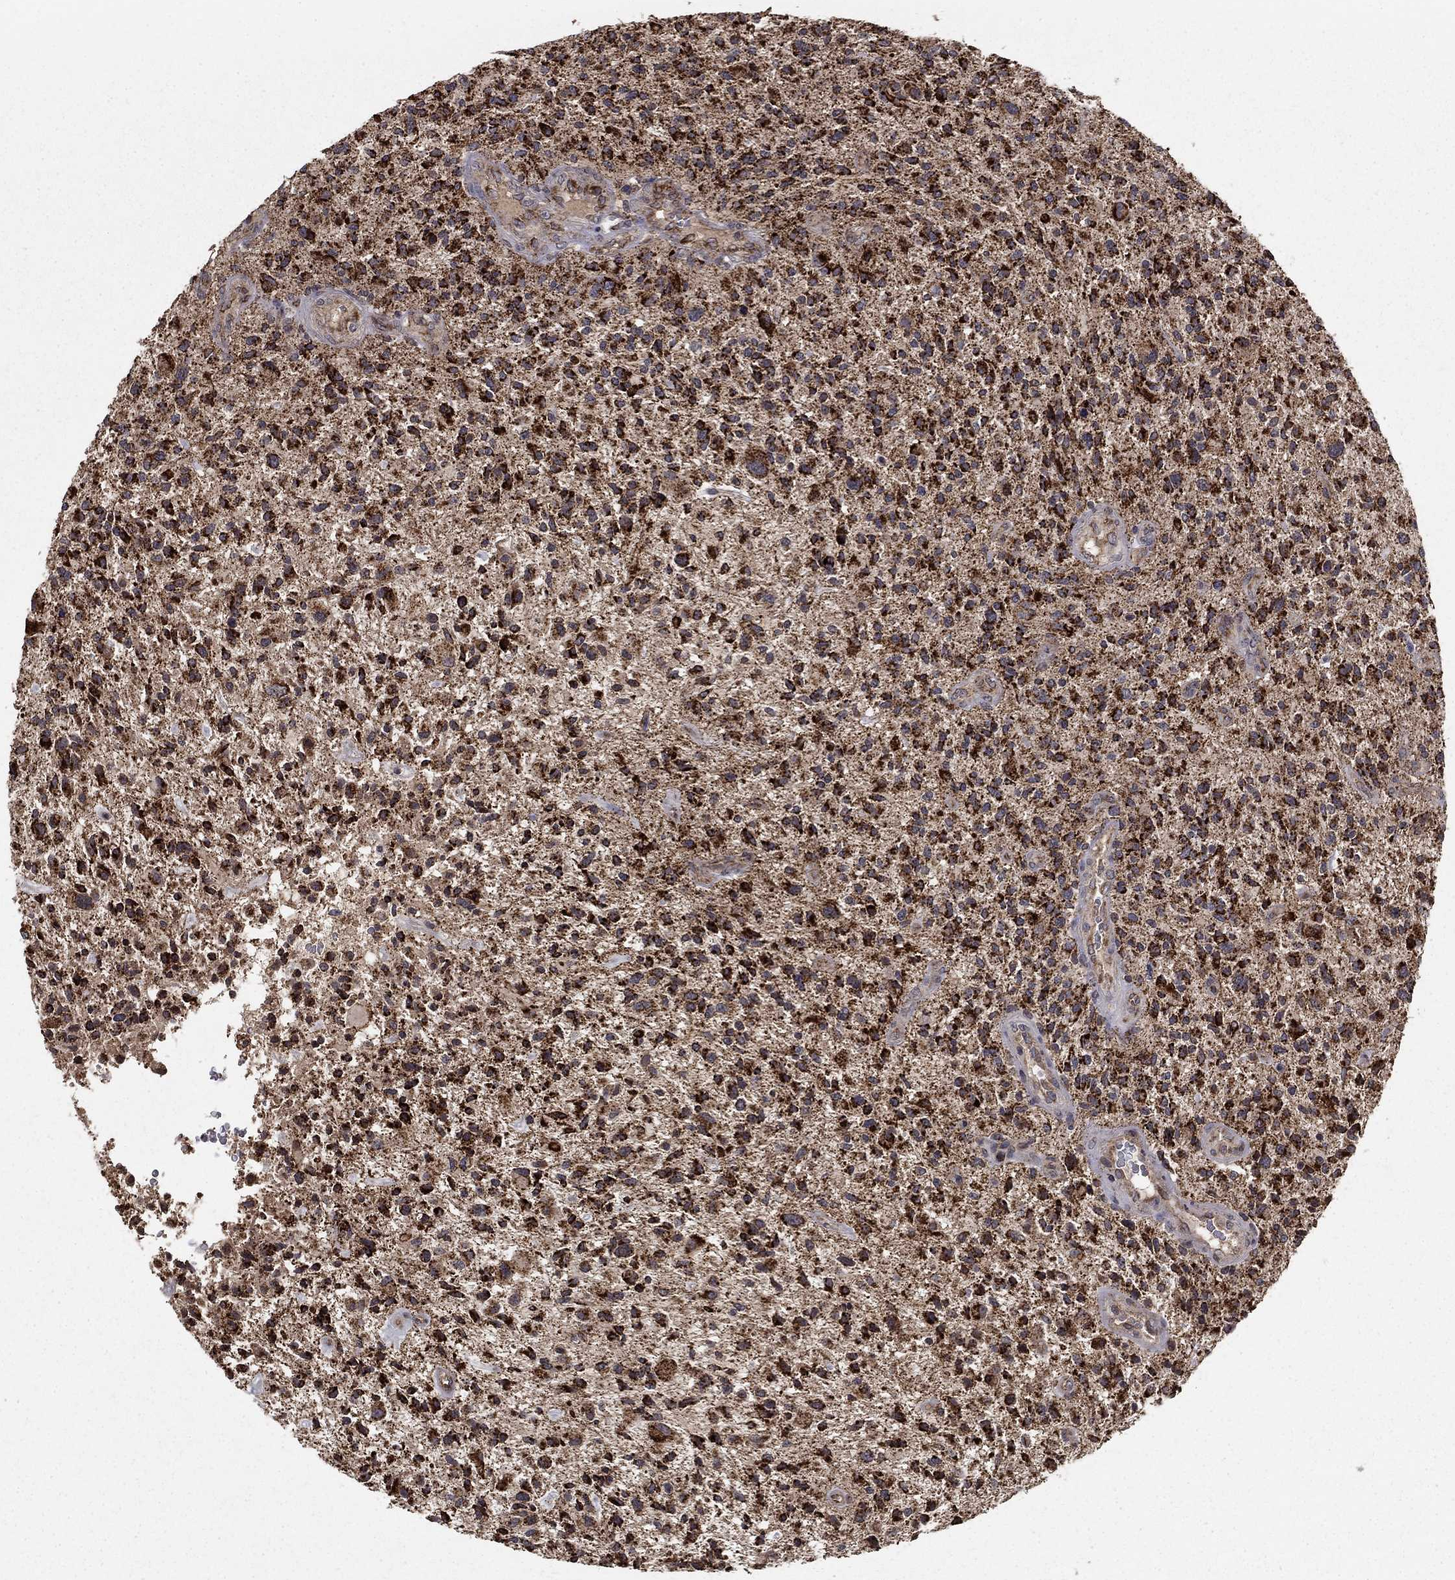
{"staining": {"intensity": "strong", "quantity": ">75%", "location": "cytoplasmic/membranous"}, "tissue": "glioma", "cell_type": "Tumor cells", "image_type": "cancer", "snomed": [{"axis": "morphology", "description": "Glioma, malignant, High grade"}, {"axis": "topography", "description": "Brain"}], "caption": "A photomicrograph of human glioma stained for a protein exhibits strong cytoplasmic/membranous brown staining in tumor cells.", "gene": "GCSH", "patient": {"sex": "male", "age": 47}}